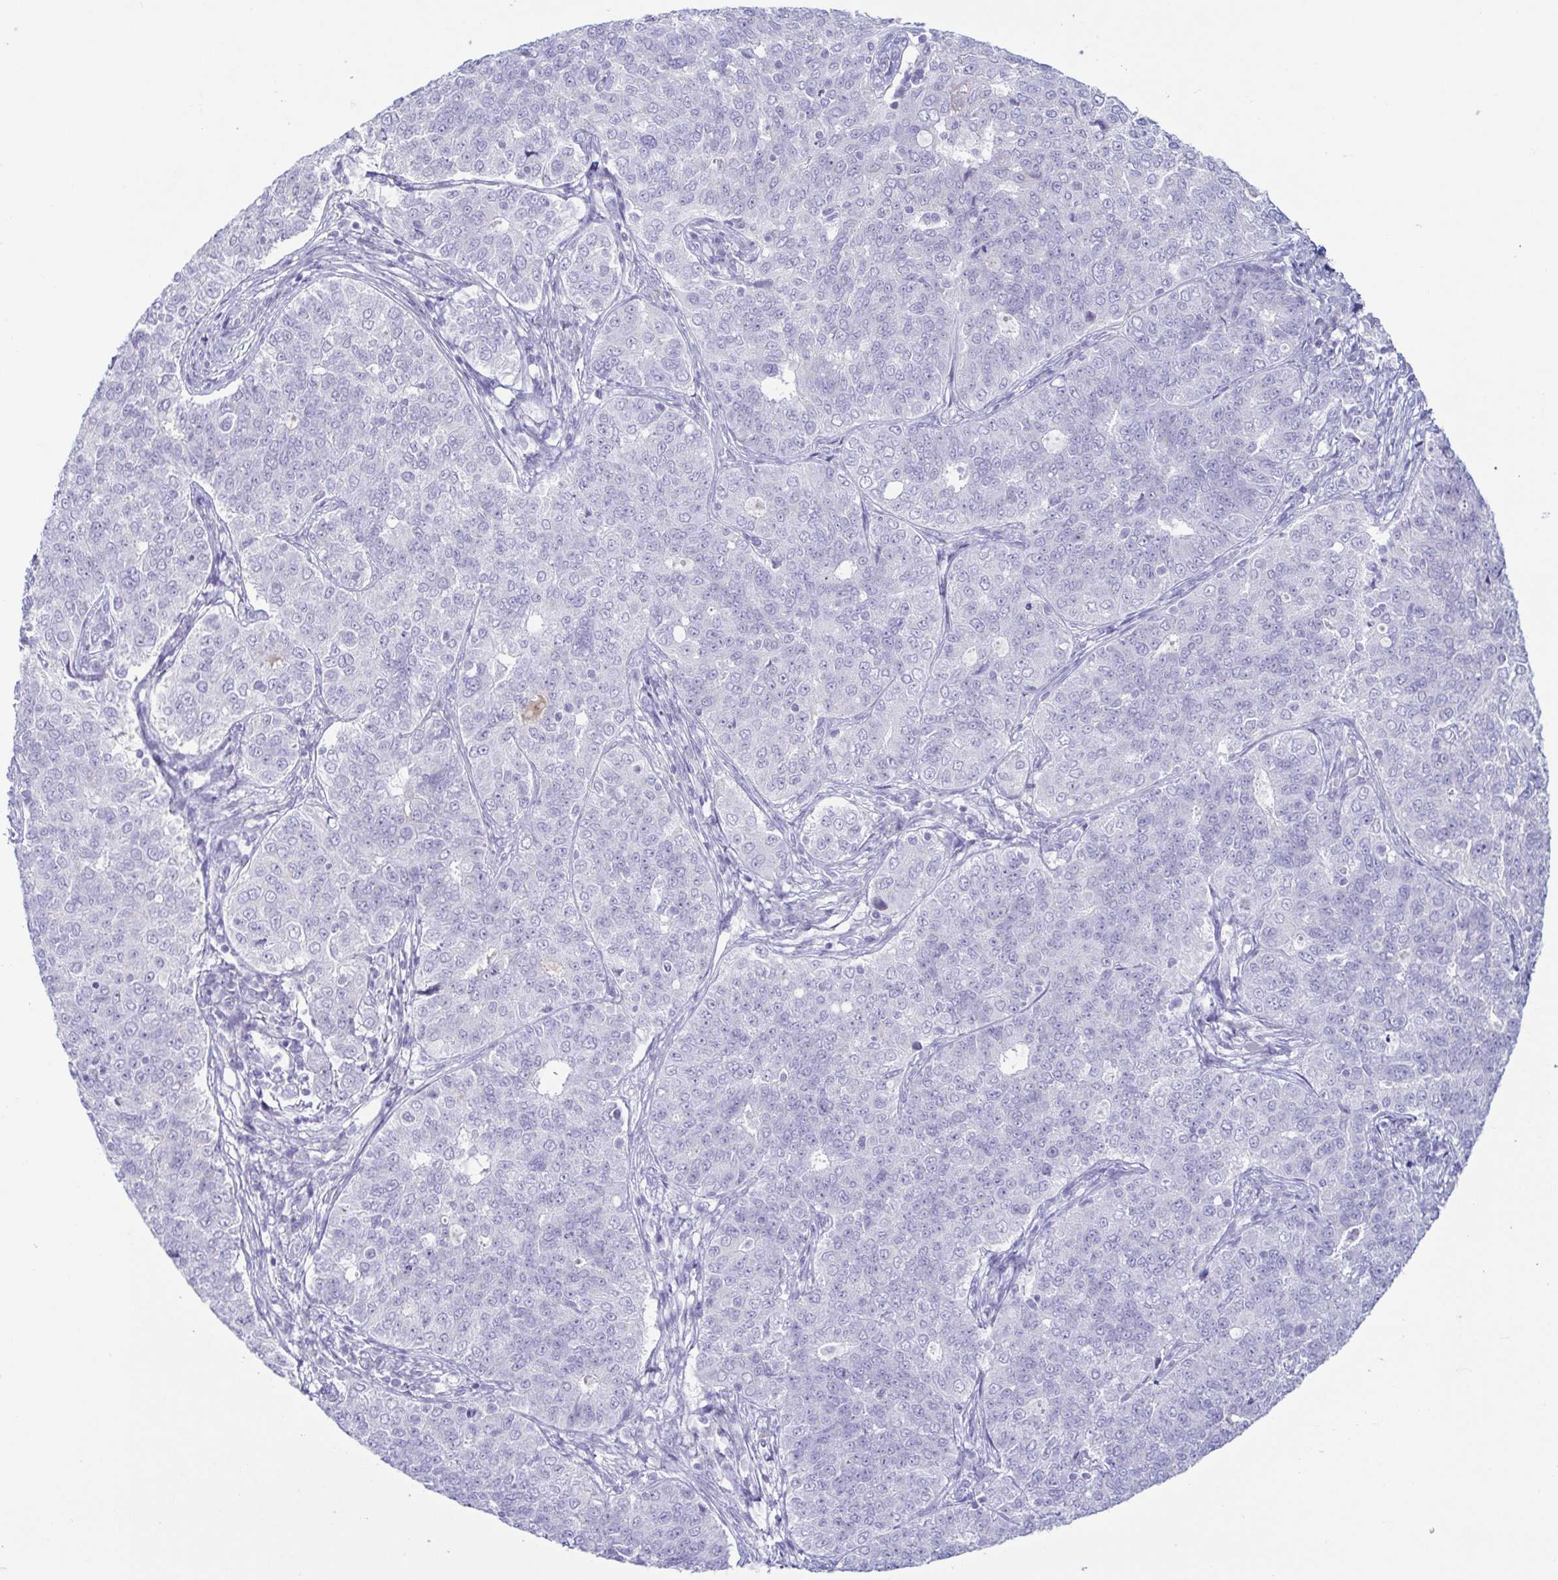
{"staining": {"intensity": "negative", "quantity": "none", "location": "none"}, "tissue": "endometrial cancer", "cell_type": "Tumor cells", "image_type": "cancer", "snomed": [{"axis": "morphology", "description": "Adenocarcinoma, NOS"}, {"axis": "topography", "description": "Endometrium"}], "caption": "A micrograph of human adenocarcinoma (endometrial) is negative for staining in tumor cells.", "gene": "AZU1", "patient": {"sex": "female", "age": 43}}